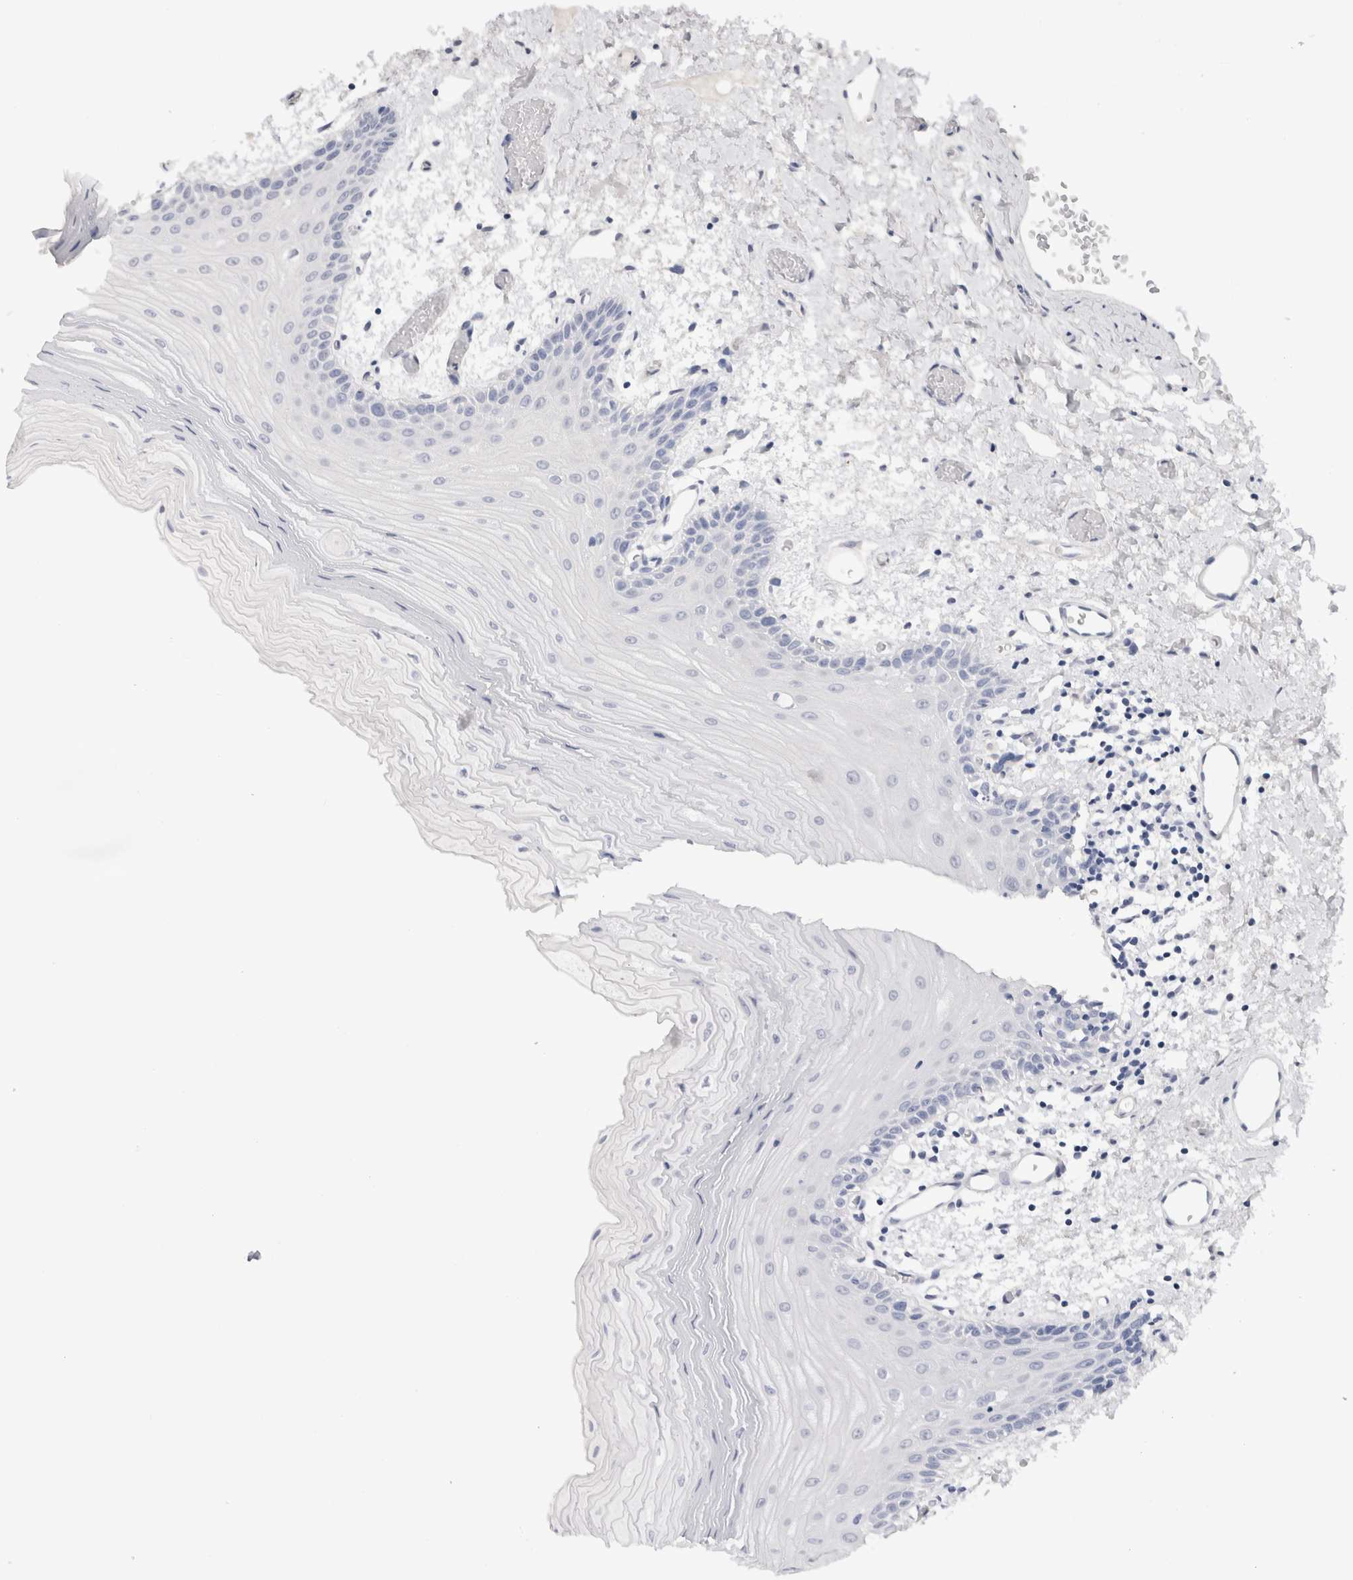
{"staining": {"intensity": "negative", "quantity": "none", "location": "none"}, "tissue": "oral mucosa", "cell_type": "Squamous epithelial cells", "image_type": "normal", "snomed": [{"axis": "morphology", "description": "Normal tissue, NOS"}, {"axis": "topography", "description": "Oral tissue"}], "caption": "Squamous epithelial cells are negative for protein expression in normal human oral mucosa. The staining was performed using DAB to visualize the protein expression in brown, while the nuclei were stained in blue with hematoxylin (Magnification: 20x).", "gene": "AFP", "patient": {"sex": "male", "age": 52}}